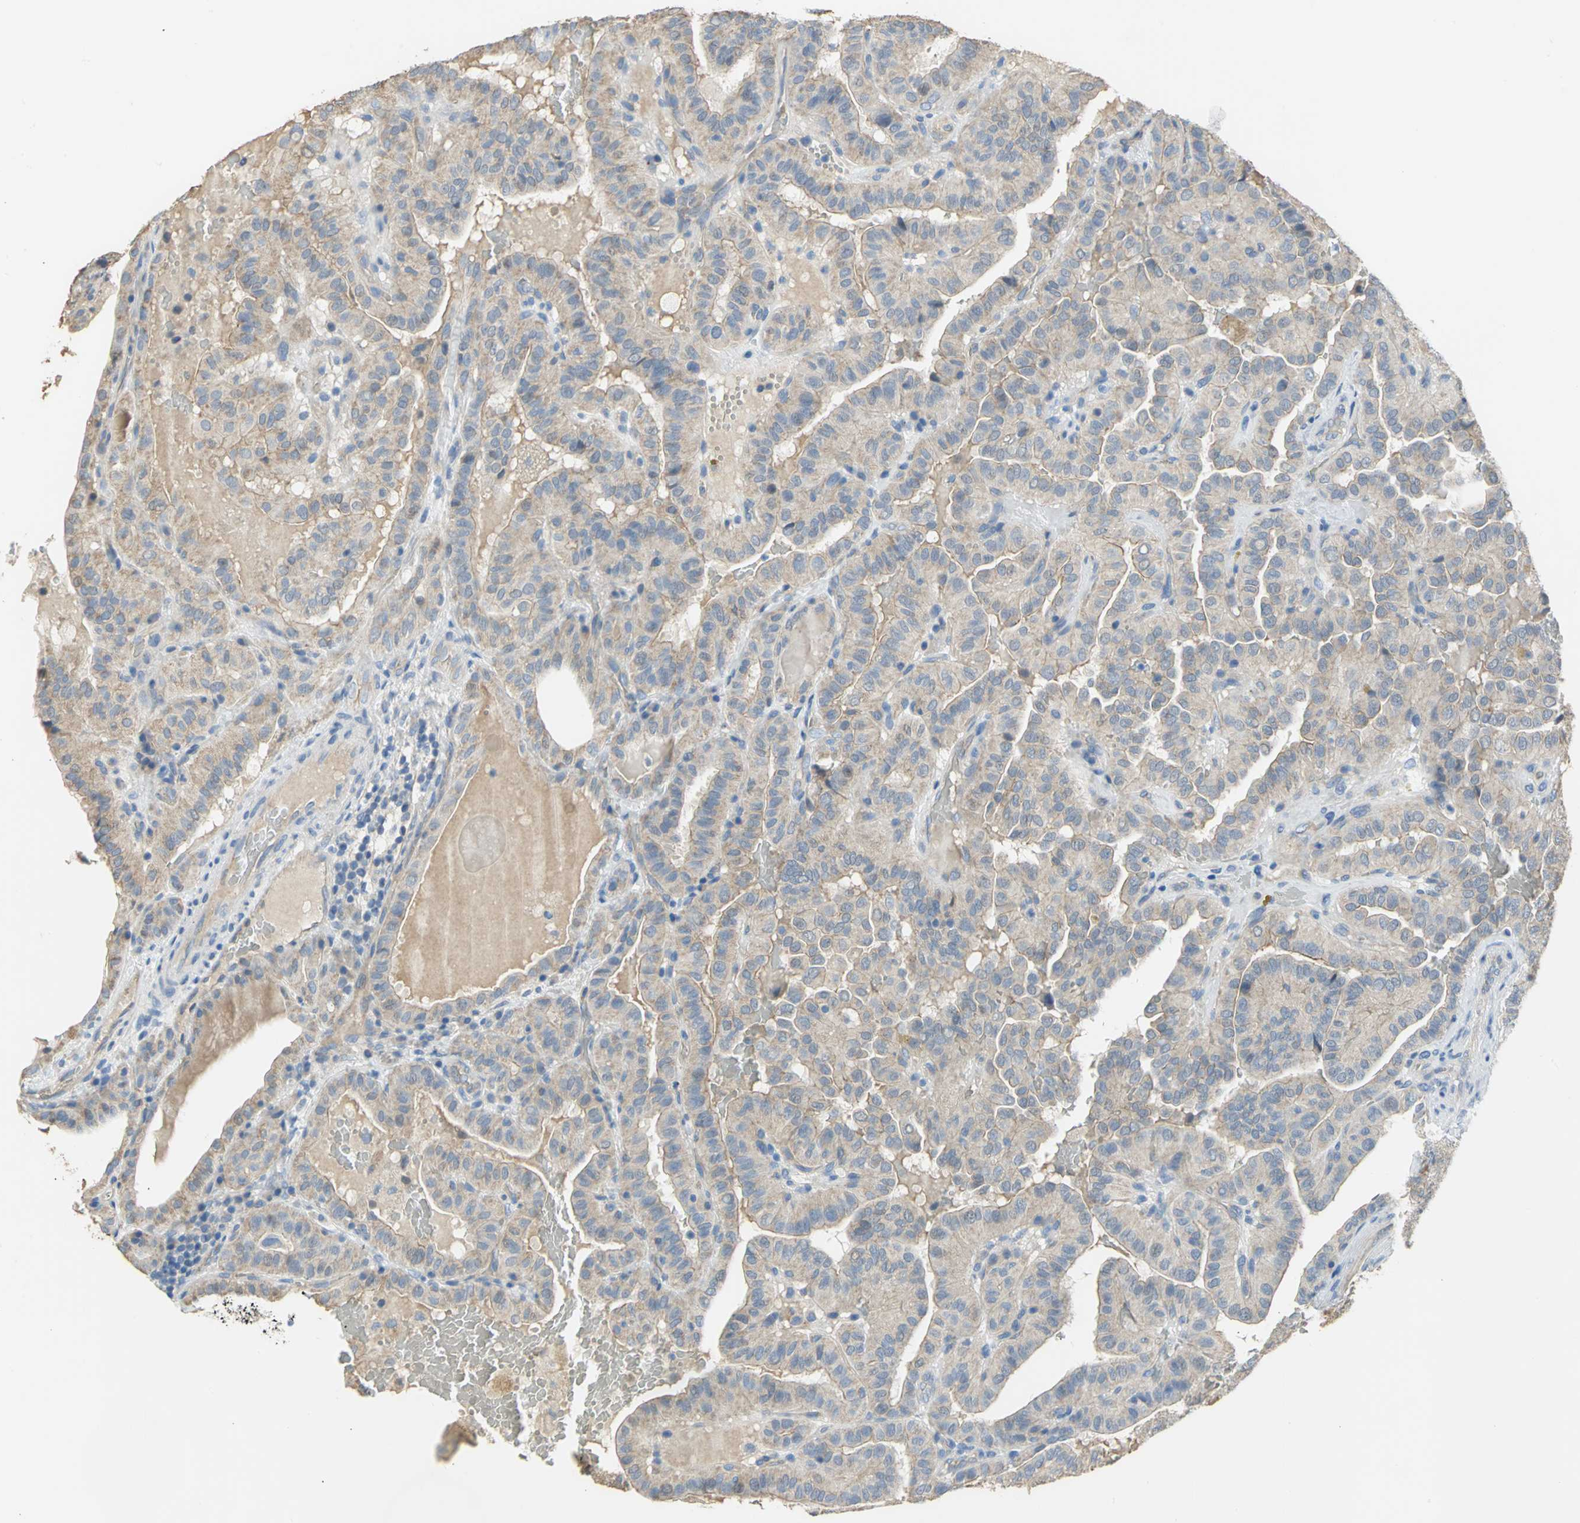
{"staining": {"intensity": "weak", "quantity": ">75%", "location": "cytoplasmic/membranous"}, "tissue": "thyroid cancer", "cell_type": "Tumor cells", "image_type": "cancer", "snomed": [{"axis": "morphology", "description": "Papillary adenocarcinoma, NOS"}, {"axis": "topography", "description": "Thyroid gland"}], "caption": "Papillary adenocarcinoma (thyroid) stained with a protein marker reveals weak staining in tumor cells.", "gene": "HTR1F", "patient": {"sex": "male", "age": 77}}